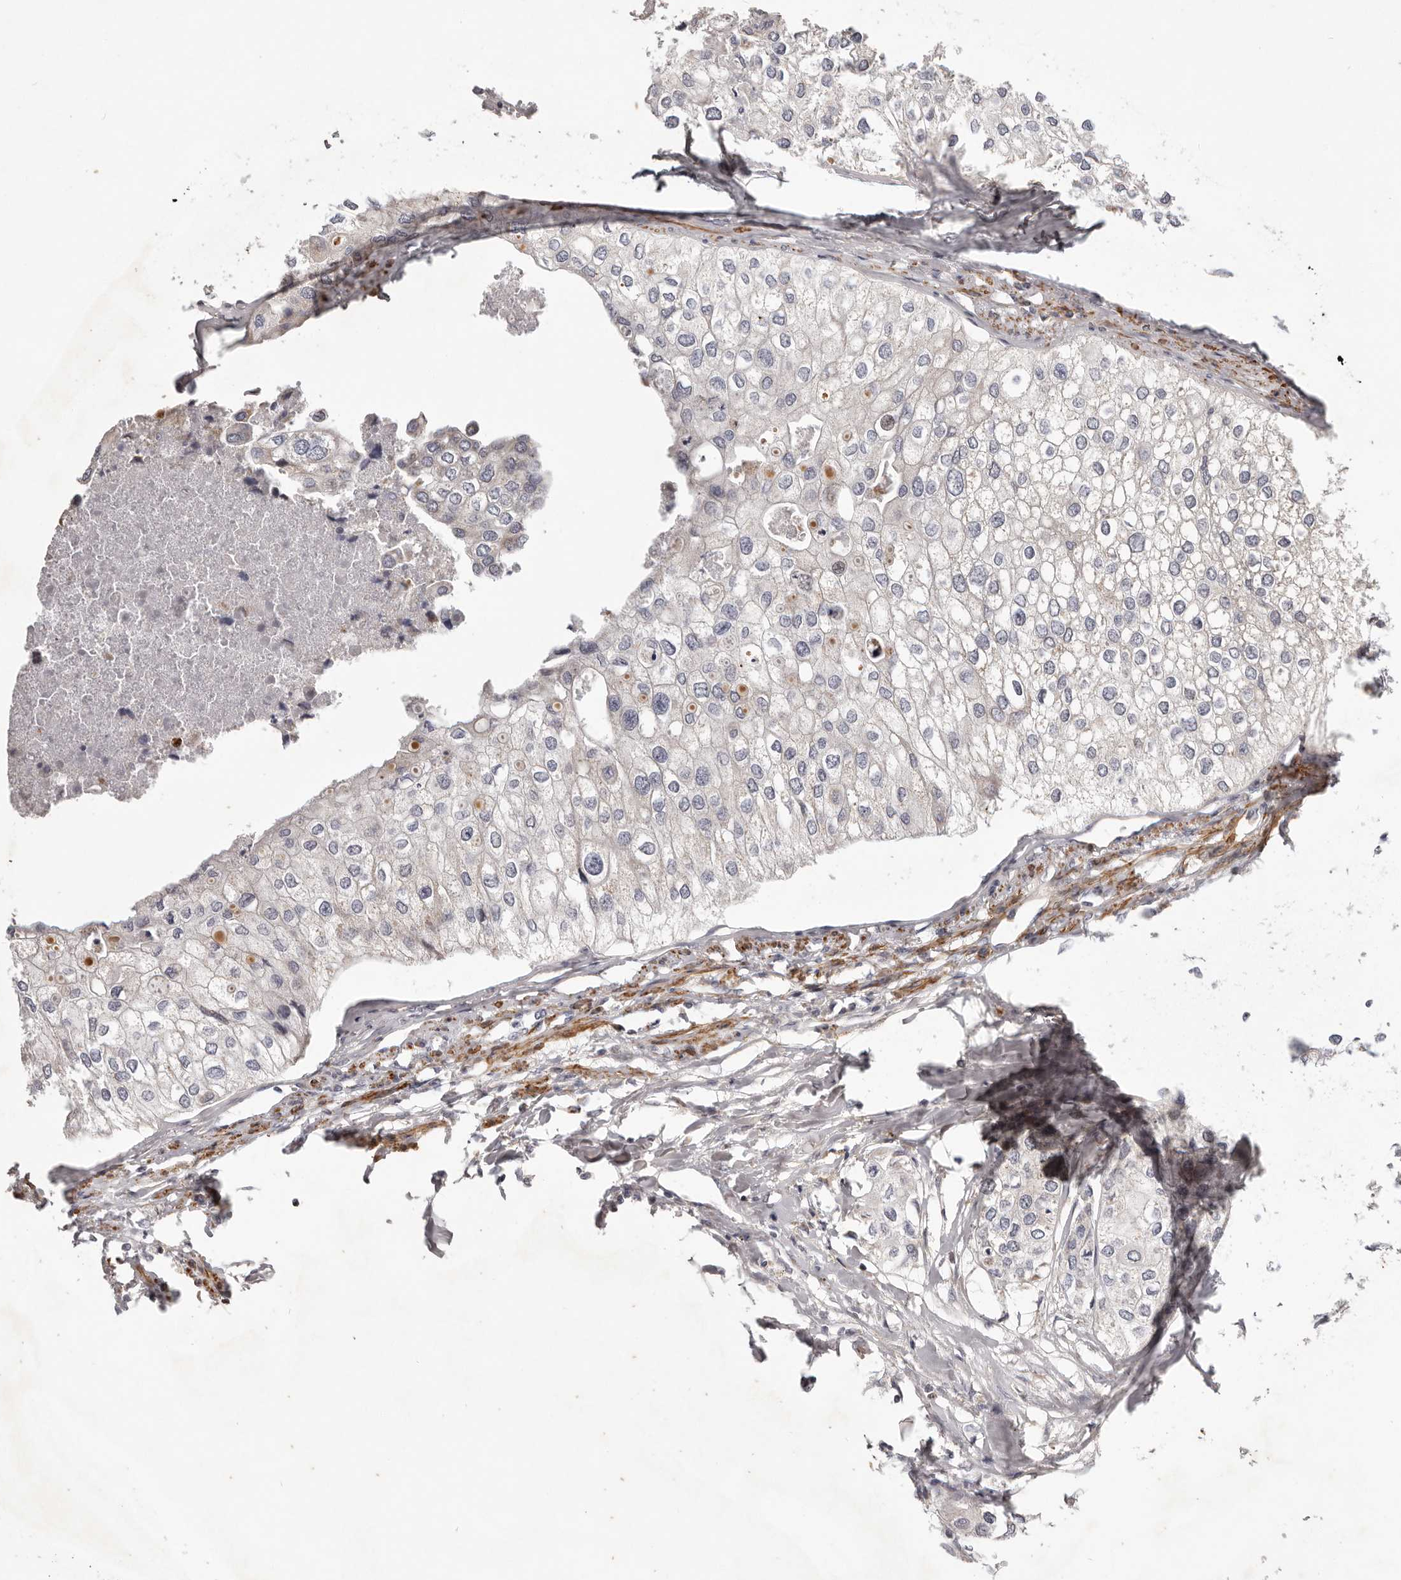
{"staining": {"intensity": "negative", "quantity": "none", "location": "none"}, "tissue": "urothelial cancer", "cell_type": "Tumor cells", "image_type": "cancer", "snomed": [{"axis": "morphology", "description": "Urothelial carcinoma, High grade"}, {"axis": "topography", "description": "Urinary bladder"}], "caption": "This is a micrograph of immunohistochemistry staining of urothelial cancer, which shows no staining in tumor cells.", "gene": "MRPS10", "patient": {"sex": "male", "age": 64}}